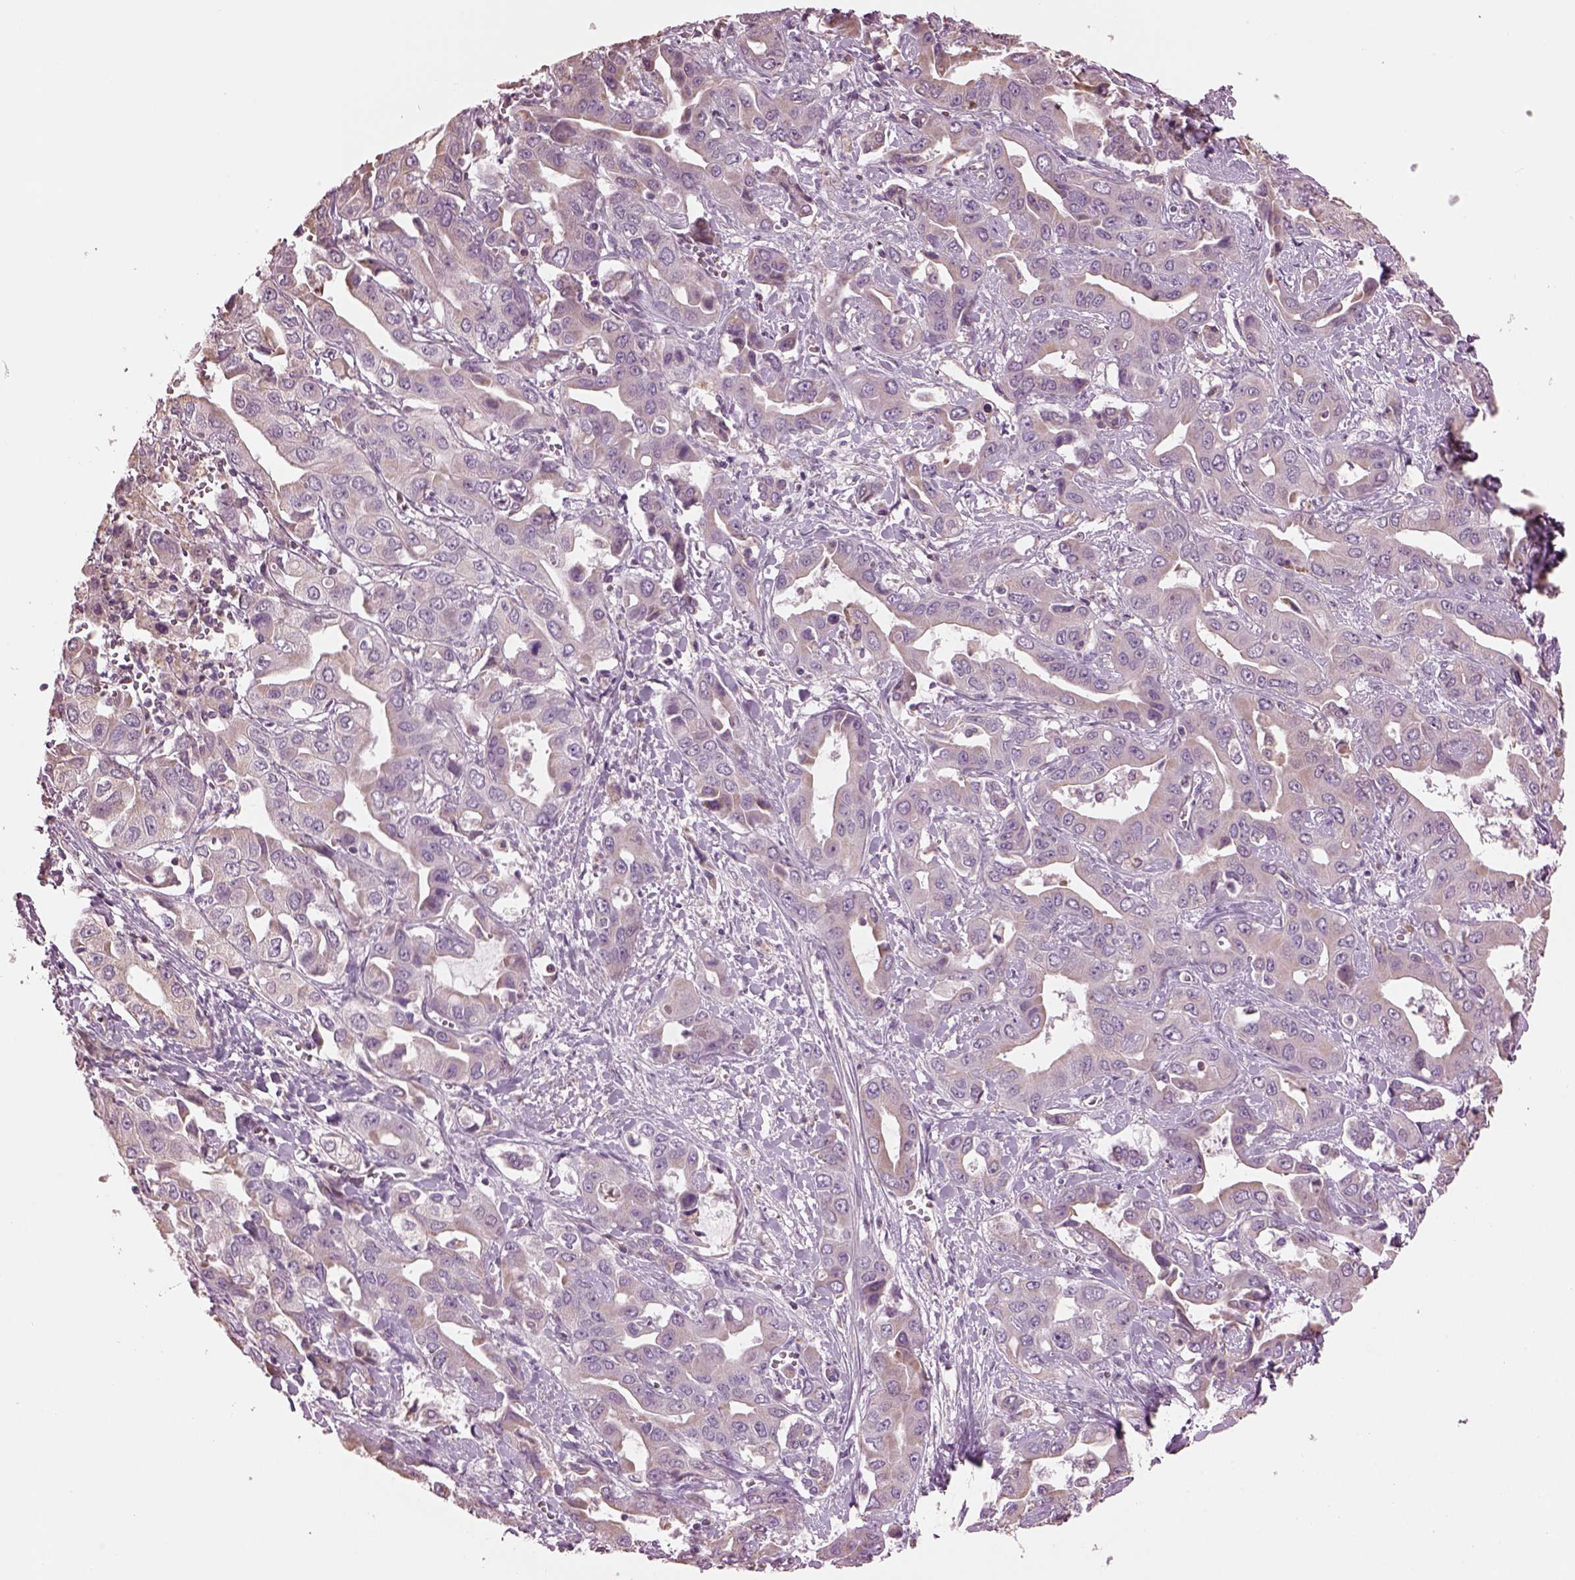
{"staining": {"intensity": "weak", "quantity": ">75%", "location": "cytoplasmic/membranous"}, "tissue": "liver cancer", "cell_type": "Tumor cells", "image_type": "cancer", "snomed": [{"axis": "morphology", "description": "Cholangiocarcinoma"}, {"axis": "topography", "description": "Liver"}], "caption": "IHC photomicrograph of neoplastic tissue: liver cancer (cholangiocarcinoma) stained using IHC shows low levels of weak protein expression localized specifically in the cytoplasmic/membranous of tumor cells, appearing as a cytoplasmic/membranous brown color.", "gene": "SPATA7", "patient": {"sex": "female", "age": 52}}